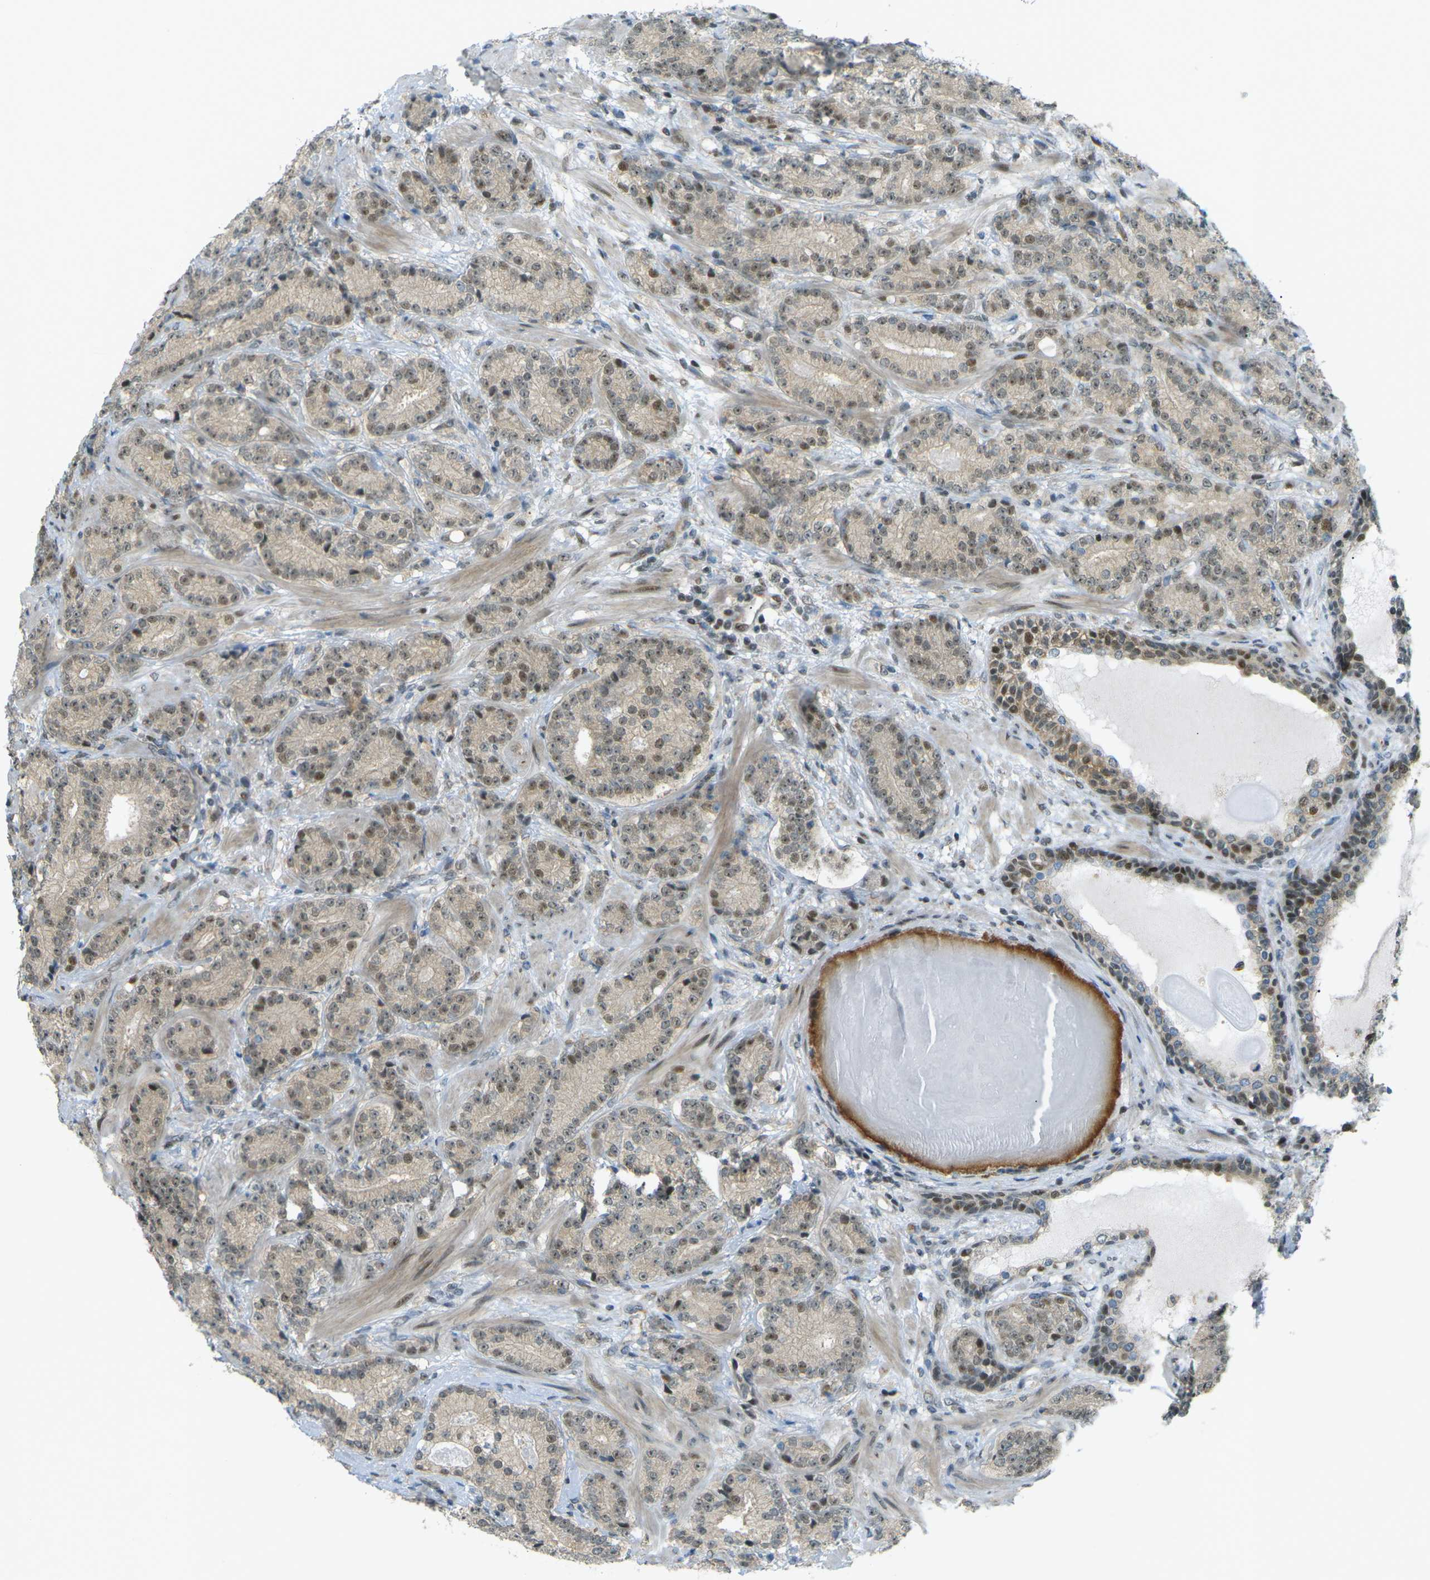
{"staining": {"intensity": "moderate", "quantity": ">75%", "location": "cytoplasmic/membranous,nuclear"}, "tissue": "prostate cancer", "cell_type": "Tumor cells", "image_type": "cancer", "snomed": [{"axis": "morphology", "description": "Adenocarcinoma, High grade"}, {"axis": "topography", "description": "Prostate"}], "caption": "Adenocarcinoma (high-grade) (prostate) stained for a protein (brown) reveals moderate cytoplasmic/membranous and nuclear positive expression in about >75% of tumor cells.", "gene": "CCDC186", "patient": {"sex": "male", "age": 61}}